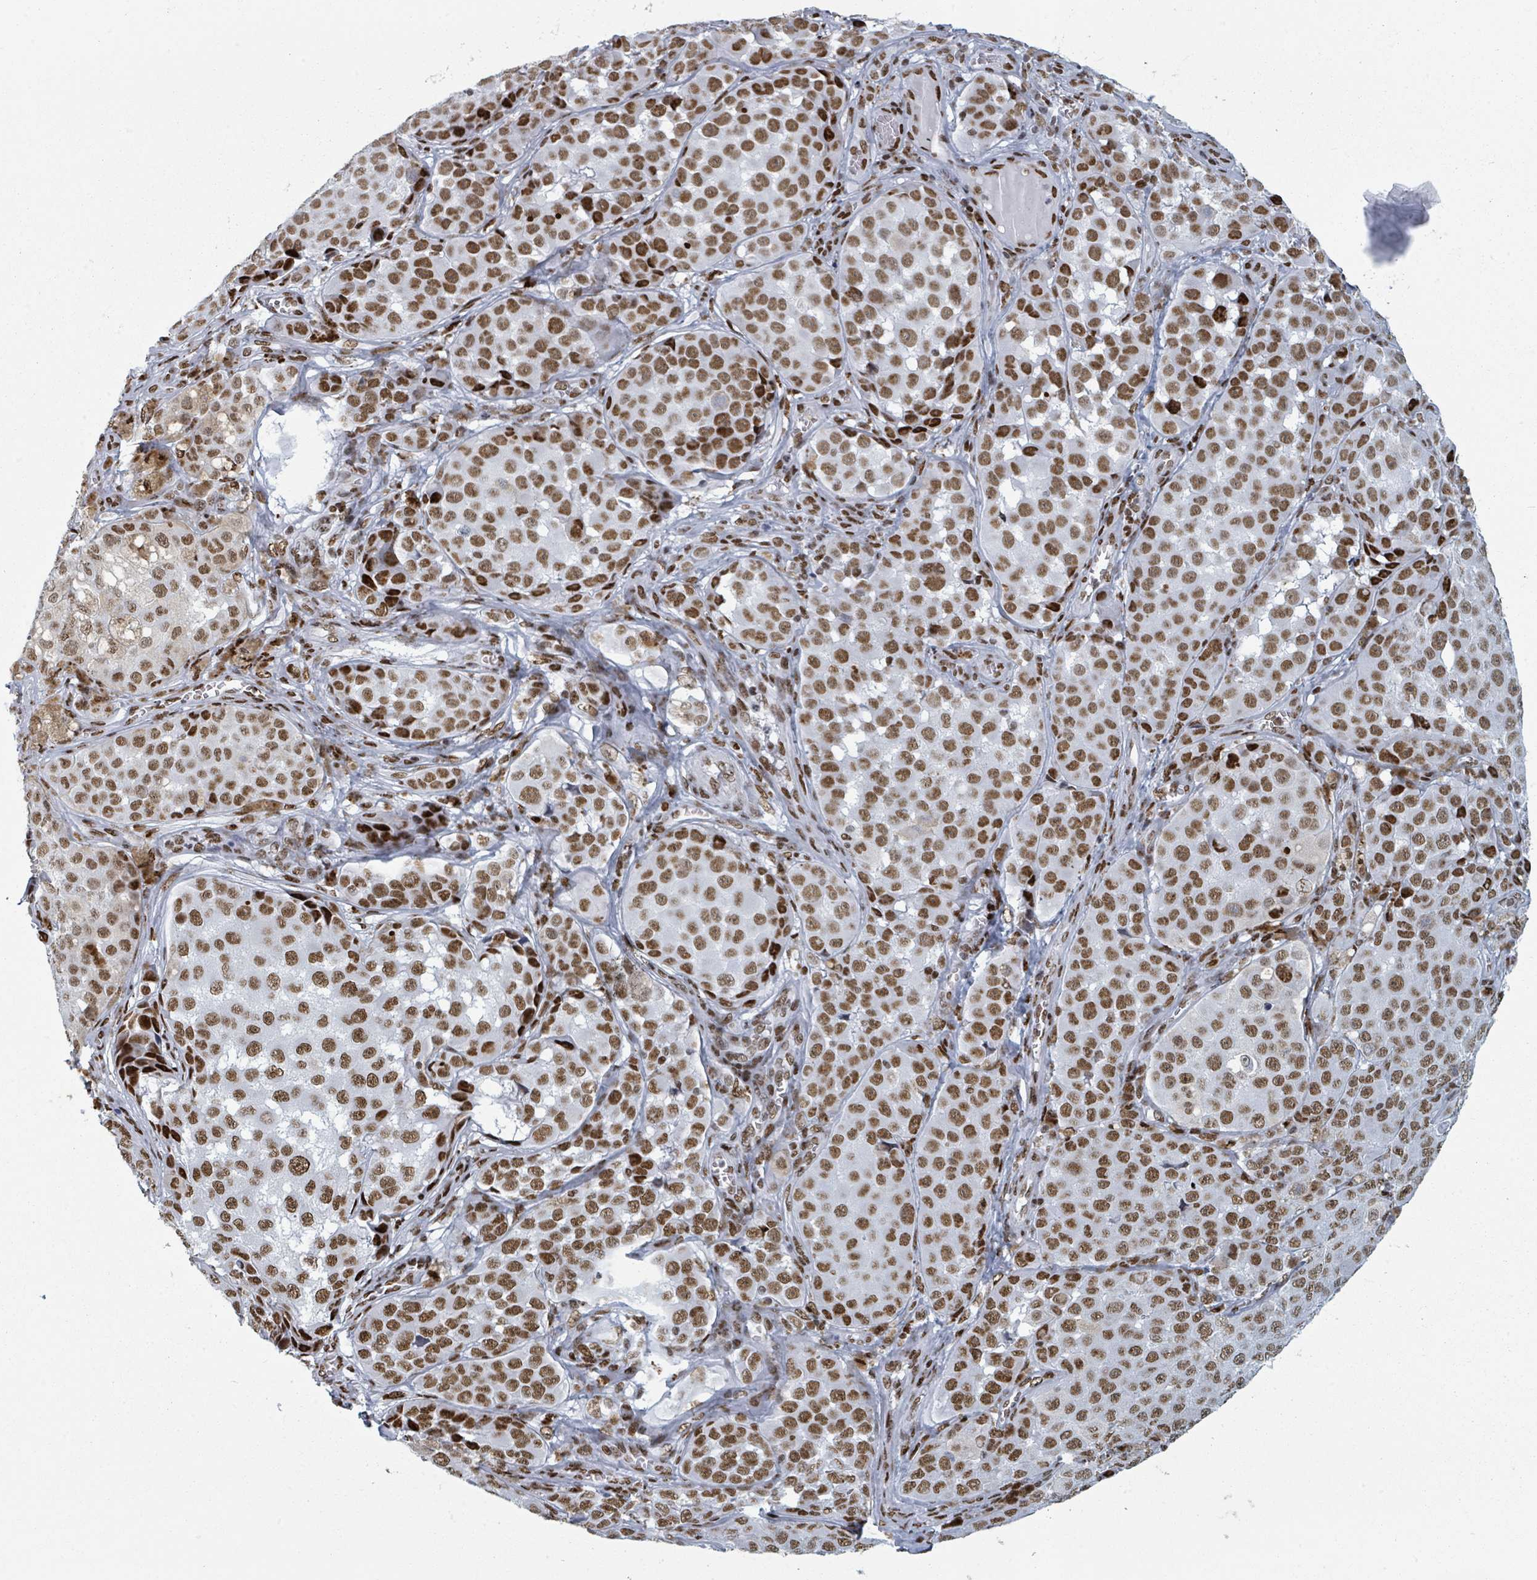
{"staining": {"intensity": "moderate", "quantity": ">75%", "location": "nuclear"}, "tissue": "melanoma", "cell_type": "Tumor cells", "image_type": "cancer", "snomed": [{"axis": "morphology", "description": "Malignant melanoma, NOS"}, {"axis": "topography", "description": "Skin"}], "caption": "A brown stain shows moderate nuclear expression of a protein in human malignant melanoma tumor cells.", "gene": "DHX16", "patient": {"sex": "male", "age": 64}}